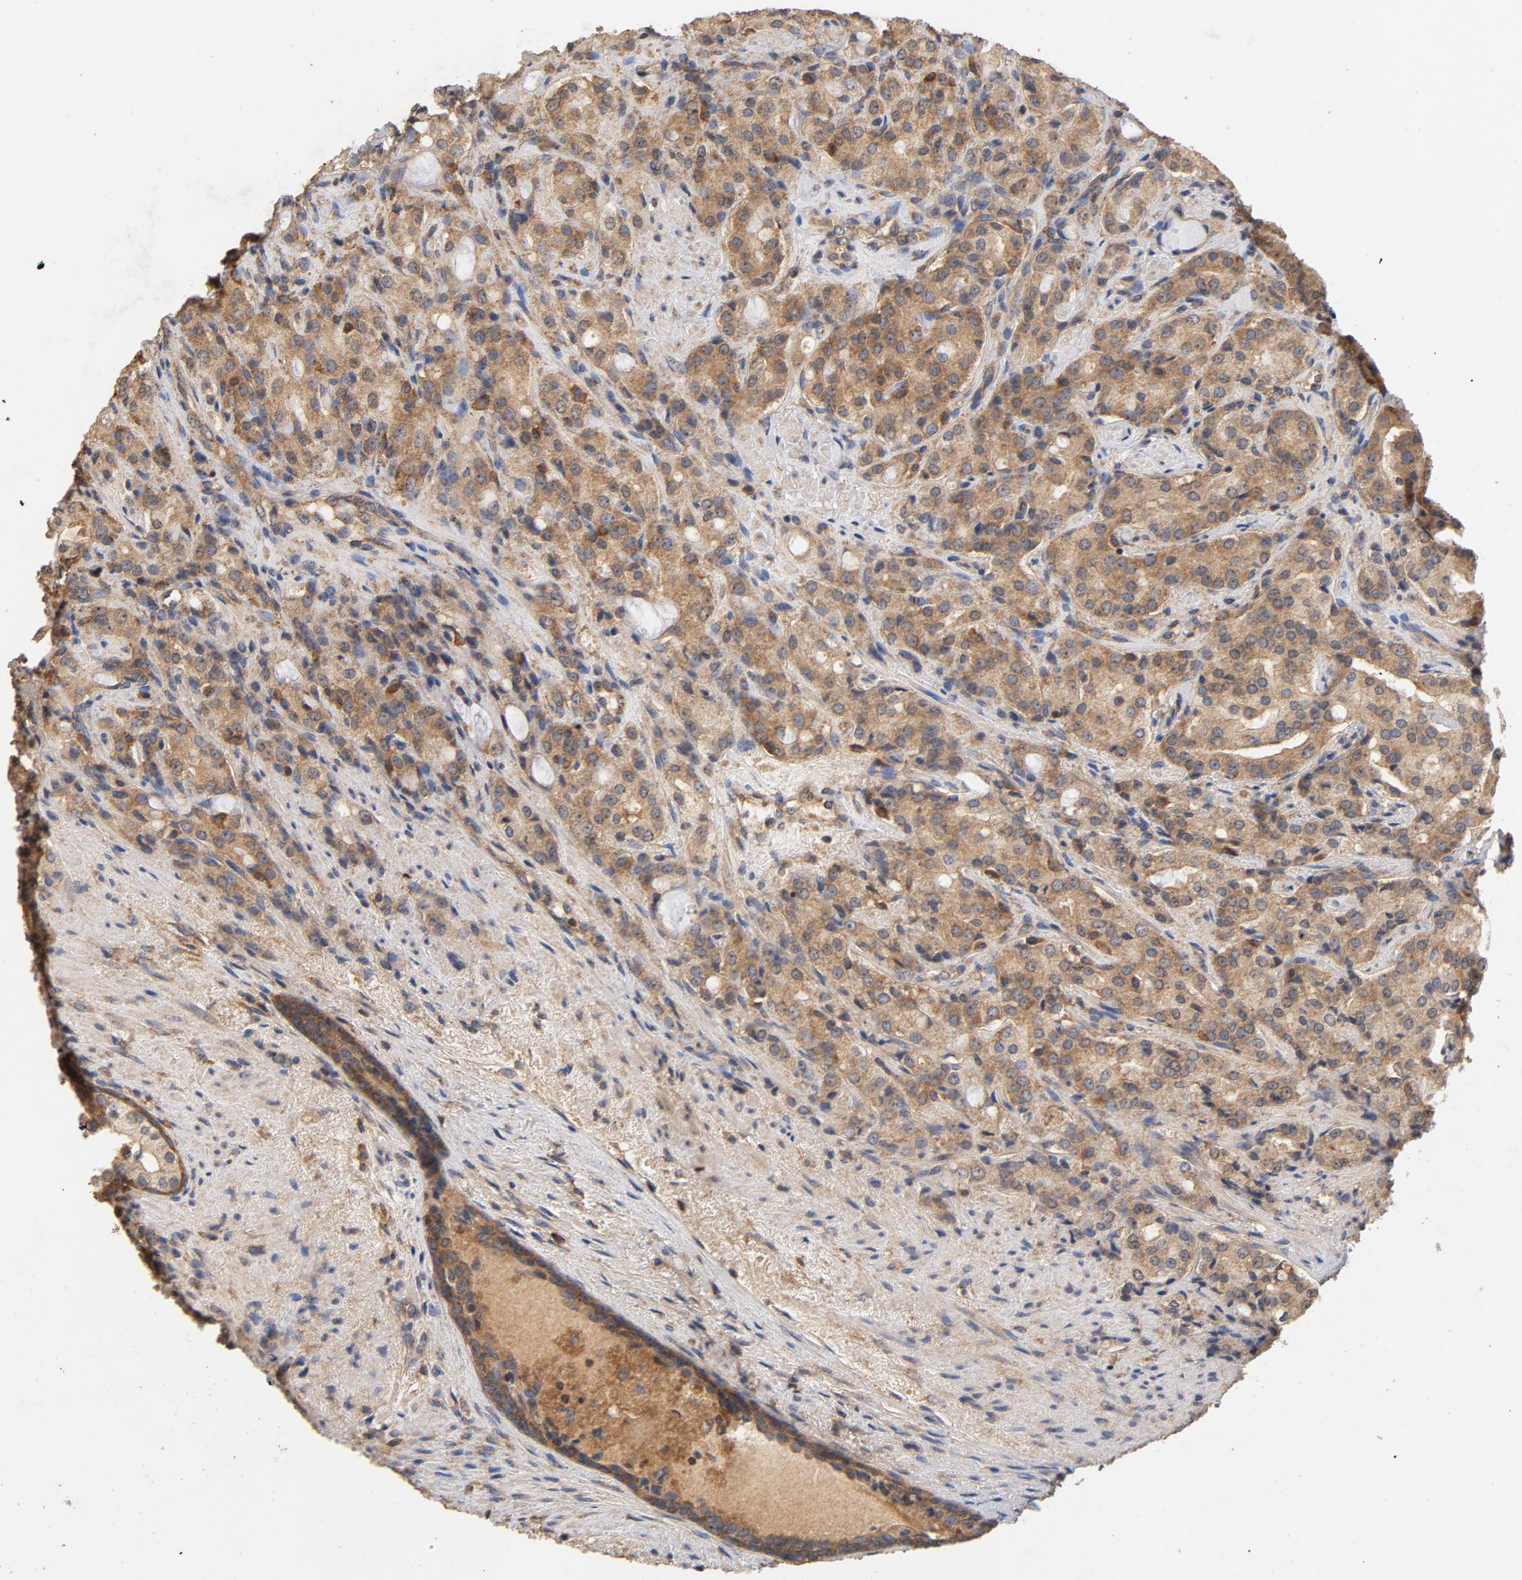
{"staining": {"intensity": "moderate", "quantity": ">75%", "location": "cytoplasmic/membranous"}, "tissue": "prostate cancer", "cell_type": "Tumor cells", "image_type": "cancer", "snomed": [{"axis": "morphology", "description": "Adenocarcinoma, High grade"}, {"axis": "topography", "description": "Prostate"}], "caption": "Prostate cancer (adenocarcinoma (high-grade)) tissue exhibits moderate cytoplasmic/membranous positivity in approximately >75% of tumor cells, visualized by immunohistochemistry.", "gene": "DDX6", "patient": {"sex": "male", "age": 72}}